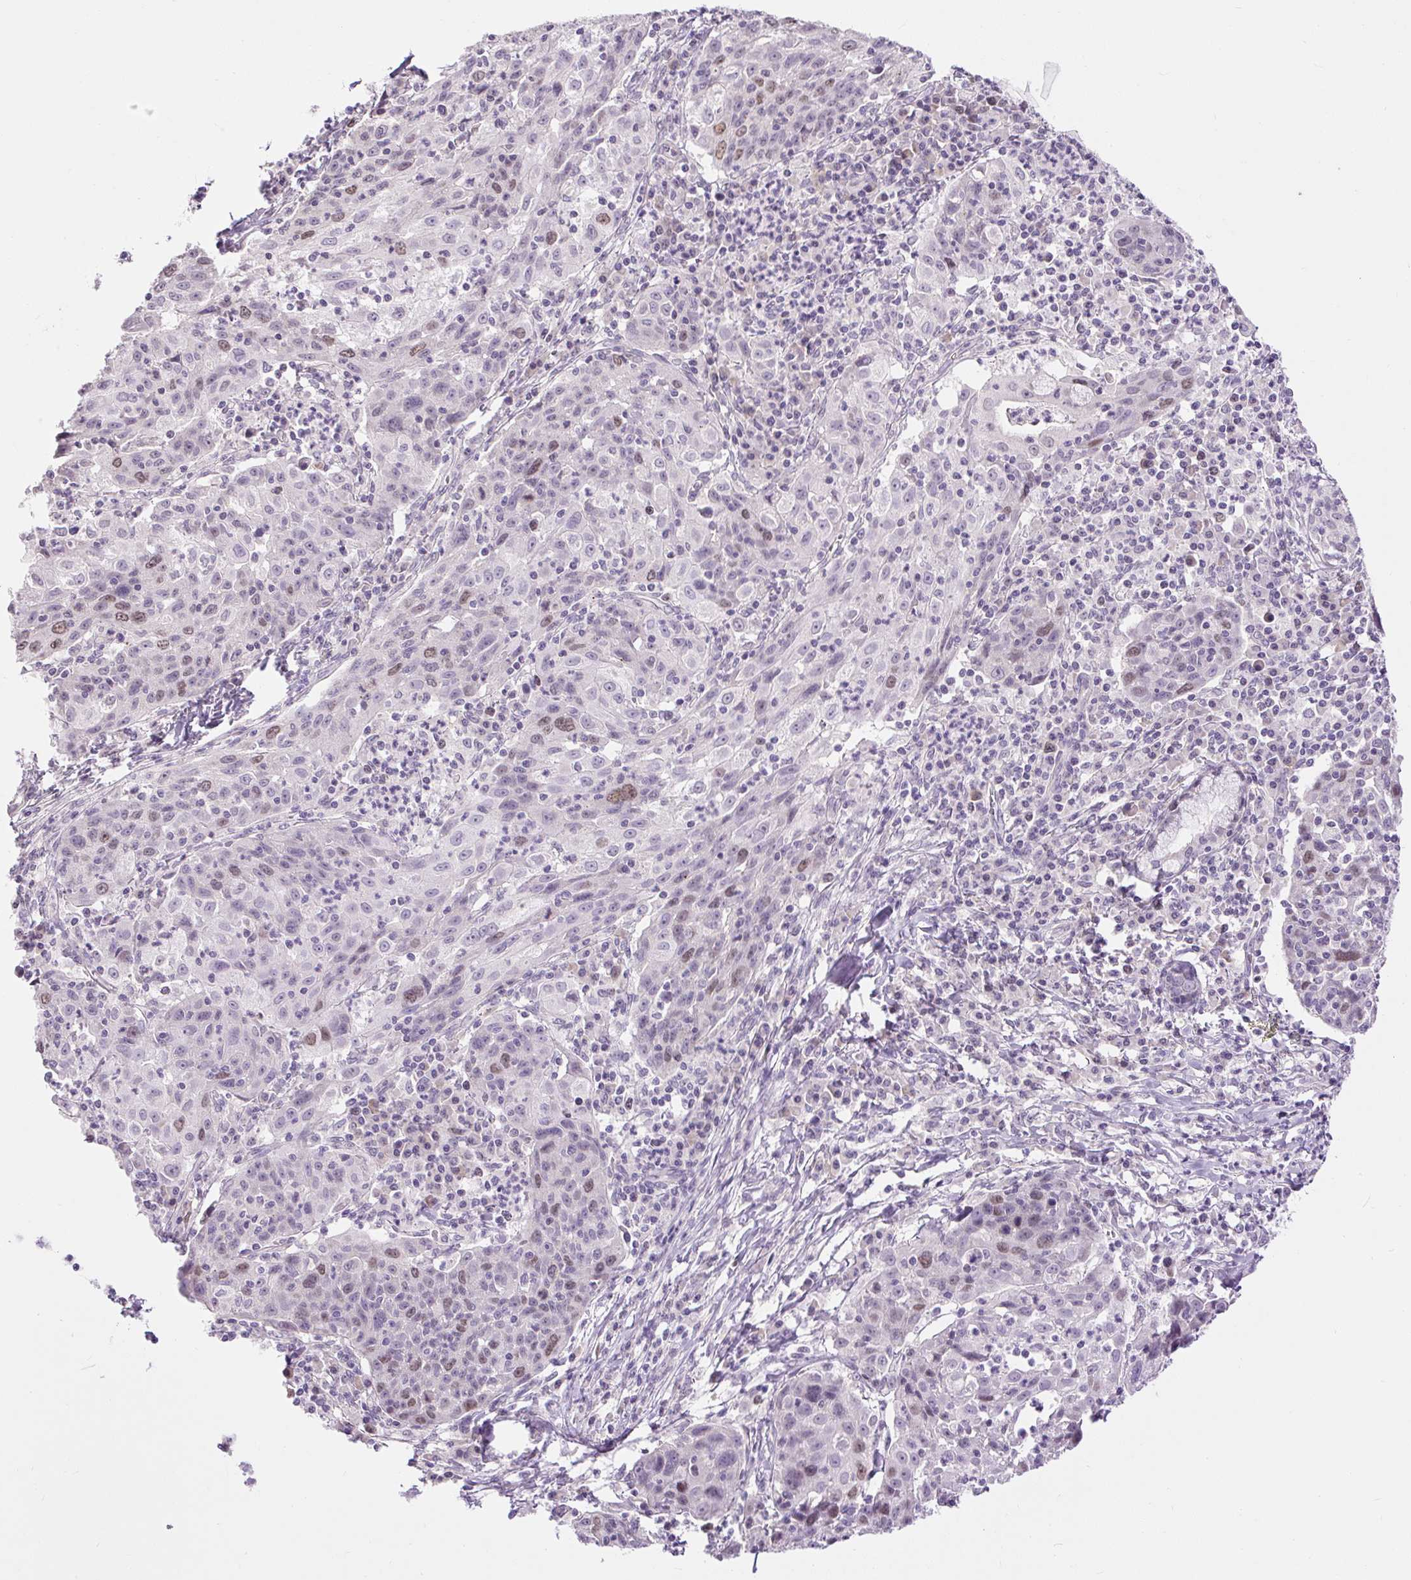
{"staining": {"intensity": "moderate", "quantity": "25%-75%", "location": "nuclear"}, "tissue": "lung cancer", "cell_type": "Tumor cells", "image_type": "cancer", "snomed": [{"axis": "morphology", "description": "Squamous cell carcinoma, NOS"}, {"axis": "morphology", "description": "Squamous cell carcinoma, metastatic, NOS"}, {"axis": "topography", "description": "Bronchus"}, {"axis": "topography", "description": "Lung"}], "caption": "This micrograph demonstrates lung cancer stained with immunohistochemistry (IHC) to label a protein in brown. The nuclear of tumor cells show moderate positivity for the protein. Nuclei are counter-stained blue.", "gene": "RACGAP1", "patient": {"sex": "male", "age": 62}}